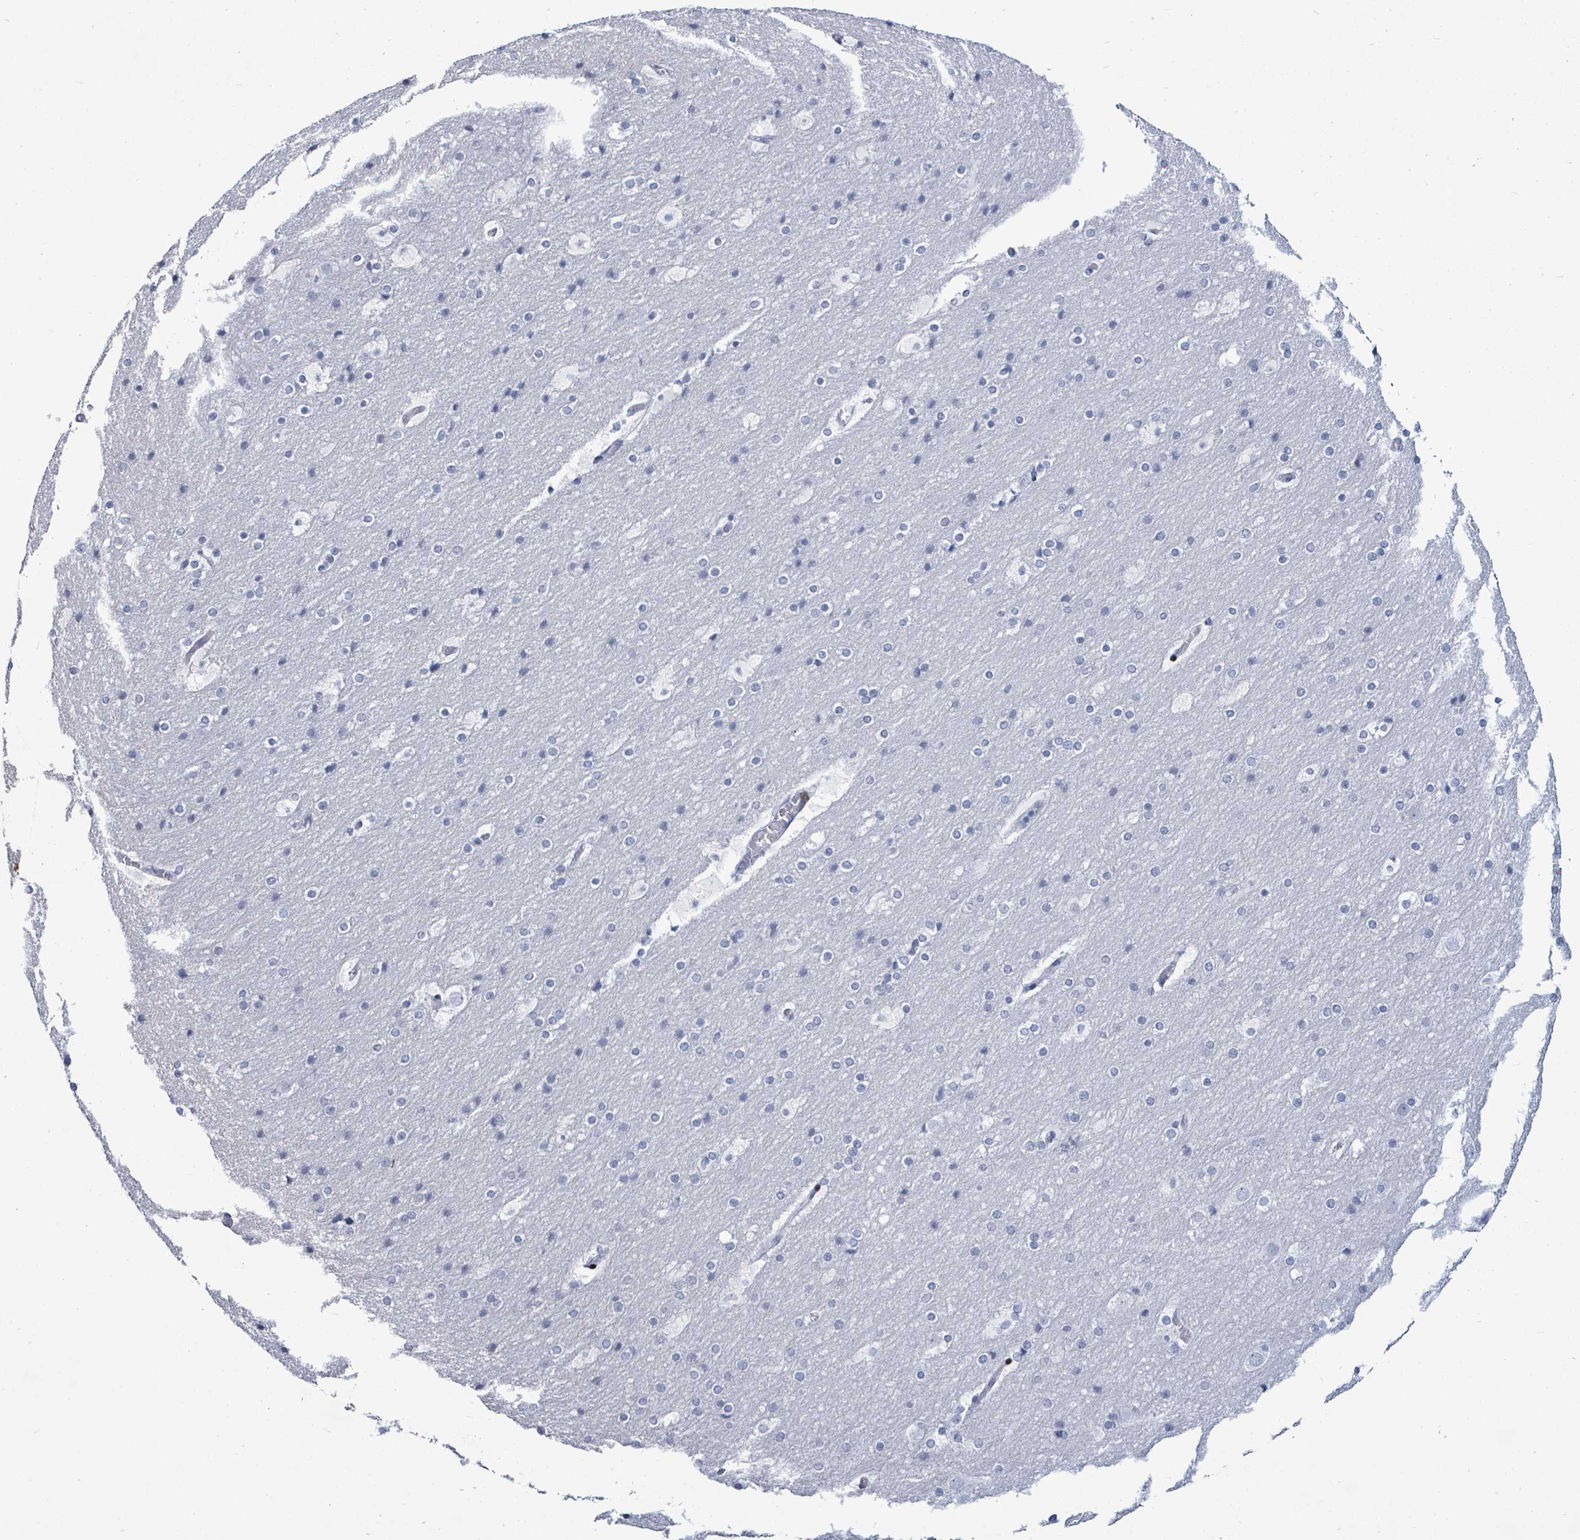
{"staining": {"intensity": "moderate", "quantity": "<25%", "location": "nuclear"}, "tissue": "cerebral cortex", "cell_type": "Endothelial cells", "image_type": "normal", "snomed": [{"axis": "morphology", "description": "Normal tissue, NOS"}, {"axis": "topography", "description": "Cerebral cortex"}], "caption": "Brown immunohistochemical staining in normal cerebral cortex demonstrates moderate nuclear staining in approximately <25% of endothelial cells.", "gene": "MALL", "patient": {"sex": "male", "age": 57}}